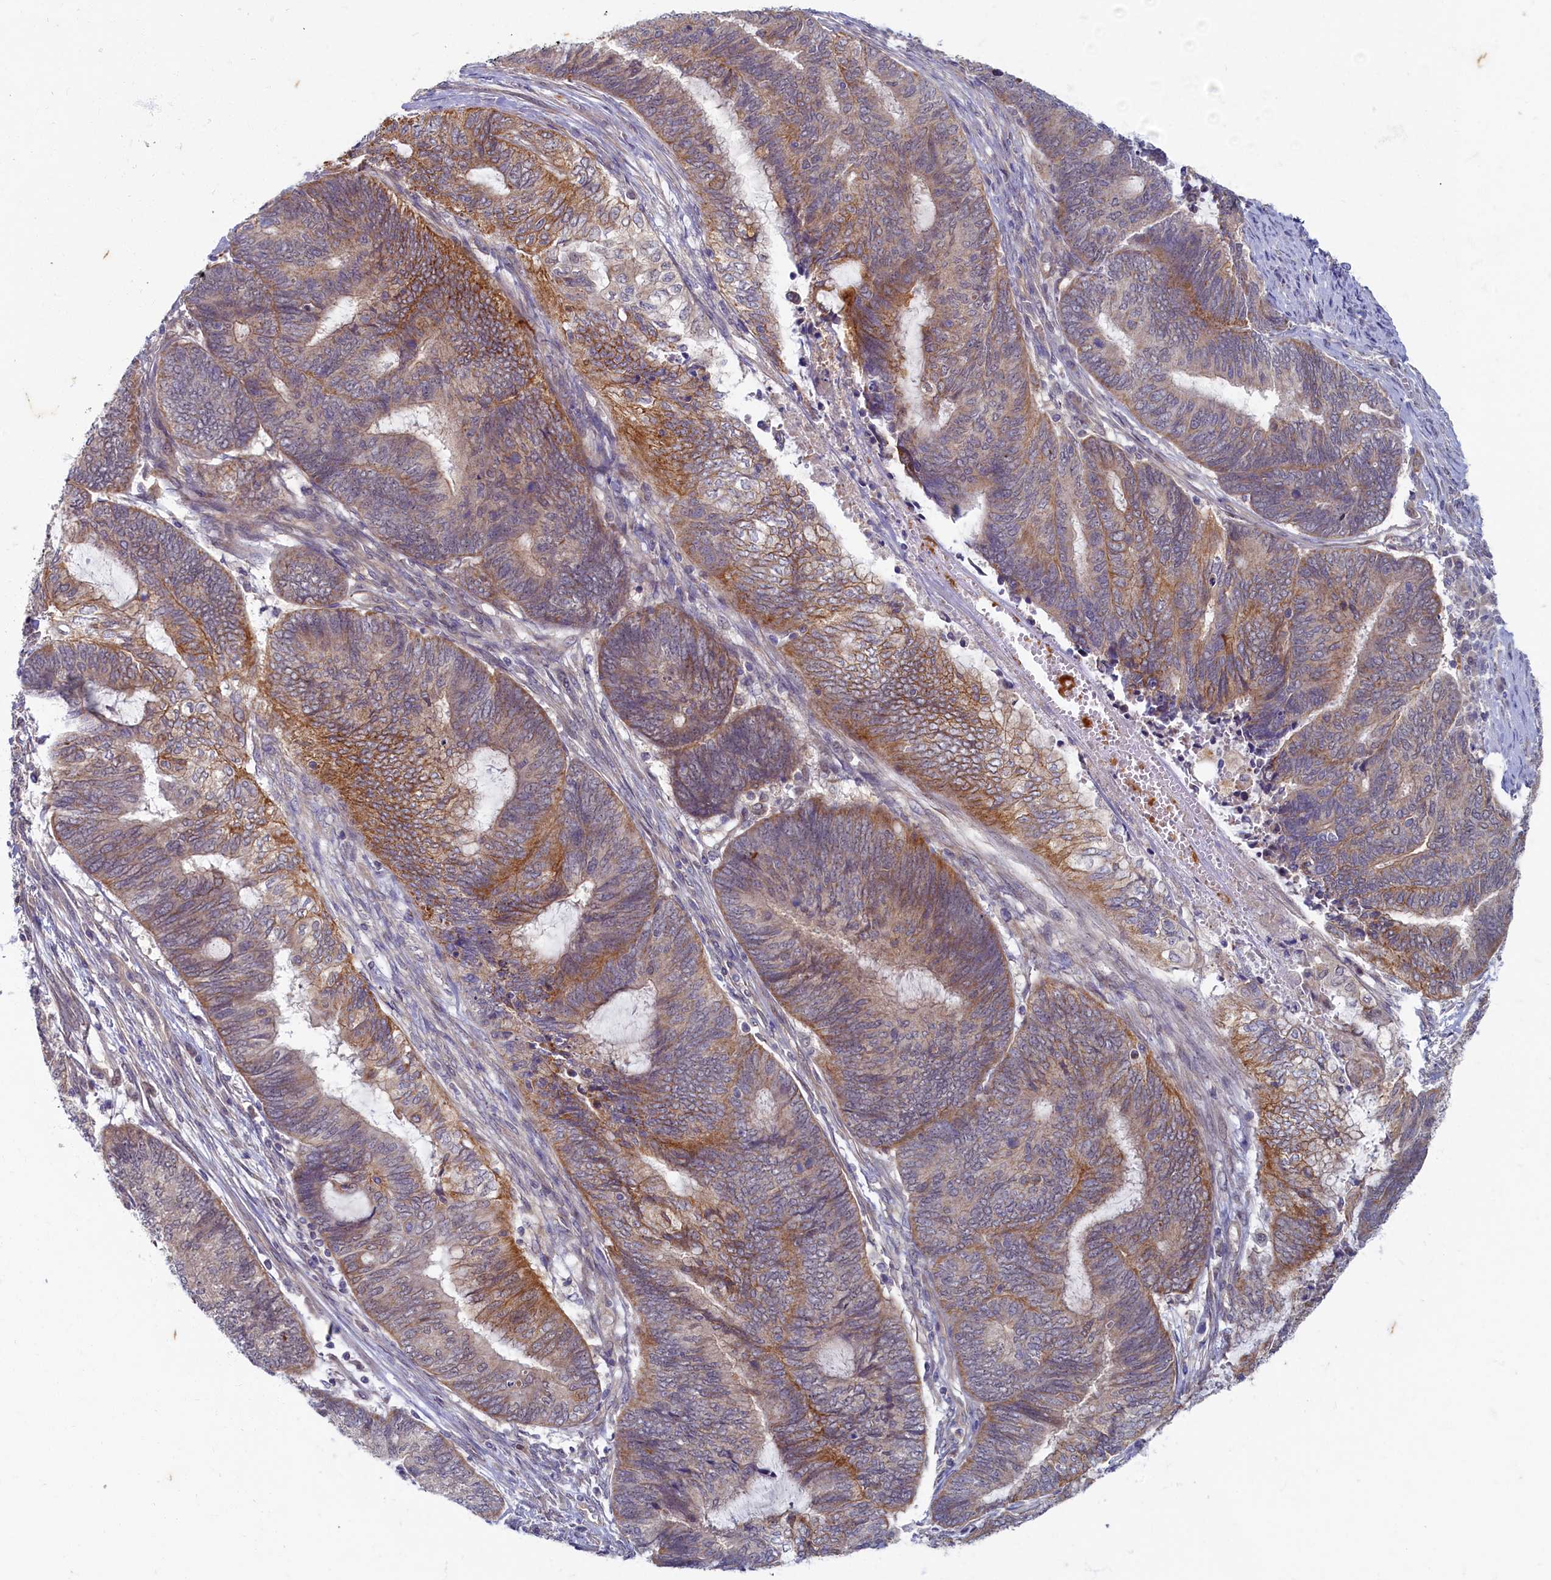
{"staining": {"intensity": "moderate", "quantity": "<25%", "location": "cytoplasmic/membranous"}, "tissue": "endometrial cancer", "cell_type": "Tumor cells", "image_type": "cancer", "snomed": [{"axis": "morphology", "description": "Adenocarcinoma, NOS"}, {"axis": "topography", "description": "Uterus"}, {"axis": "topography", "description": "Endometrium"}], "caption": "Immunohistochemical staining of human adenocarcinoma (endometrial) exhibits low levels of moderate cytoplasmic/membranous expression in about <25% of tumor cells.", "gene": "WDR59", "patient": {"sex": "female", "age": 70}}